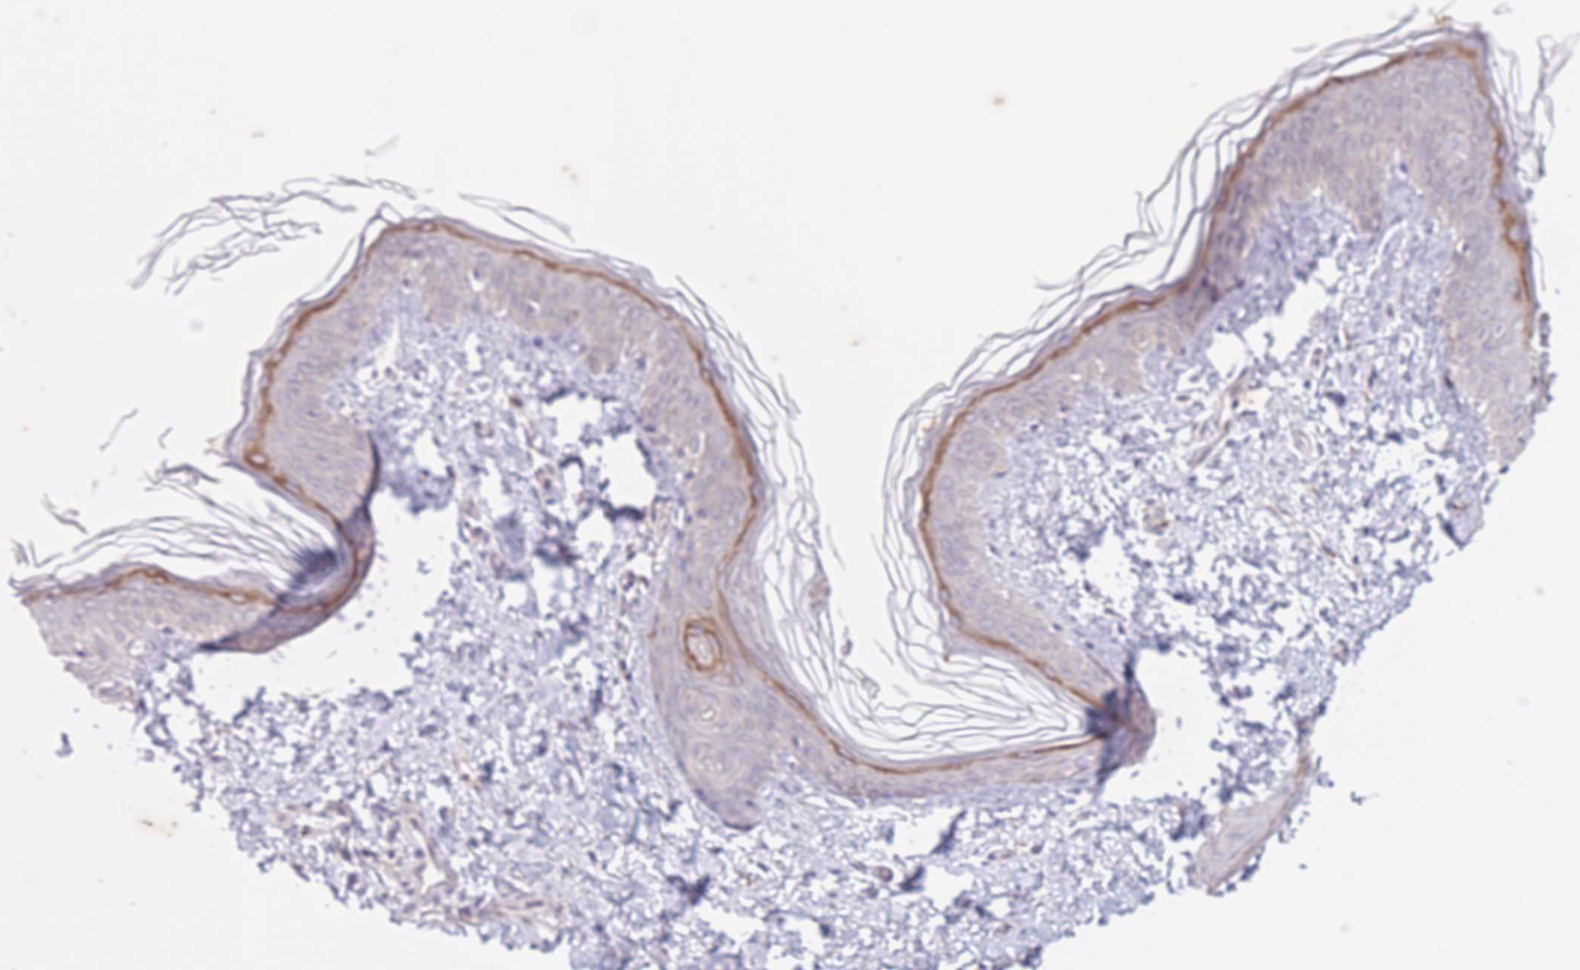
{"staining": {"intensity": "negative", "quantity": "none", "location": "none"}, "tissue": "skin", "cell_type": "Fibroblasts", "image_type": "normal", "snomed": [{"axis": "morphology", "description": "Normal tissue, NOS"}, {"axis": "topography", "description": "Skin"}], "caption": "IHC image of benign skin: skin stained with DAB (3,3'-diaminobenzidine) exhibits no significant protein expression in fibroblasts. The staining is performed using DAB brown chromogen with nuclei counter-stained in using hematoxylin.", "gene": "ARPIN", "patient": {"sex": "female", "age": 41}}